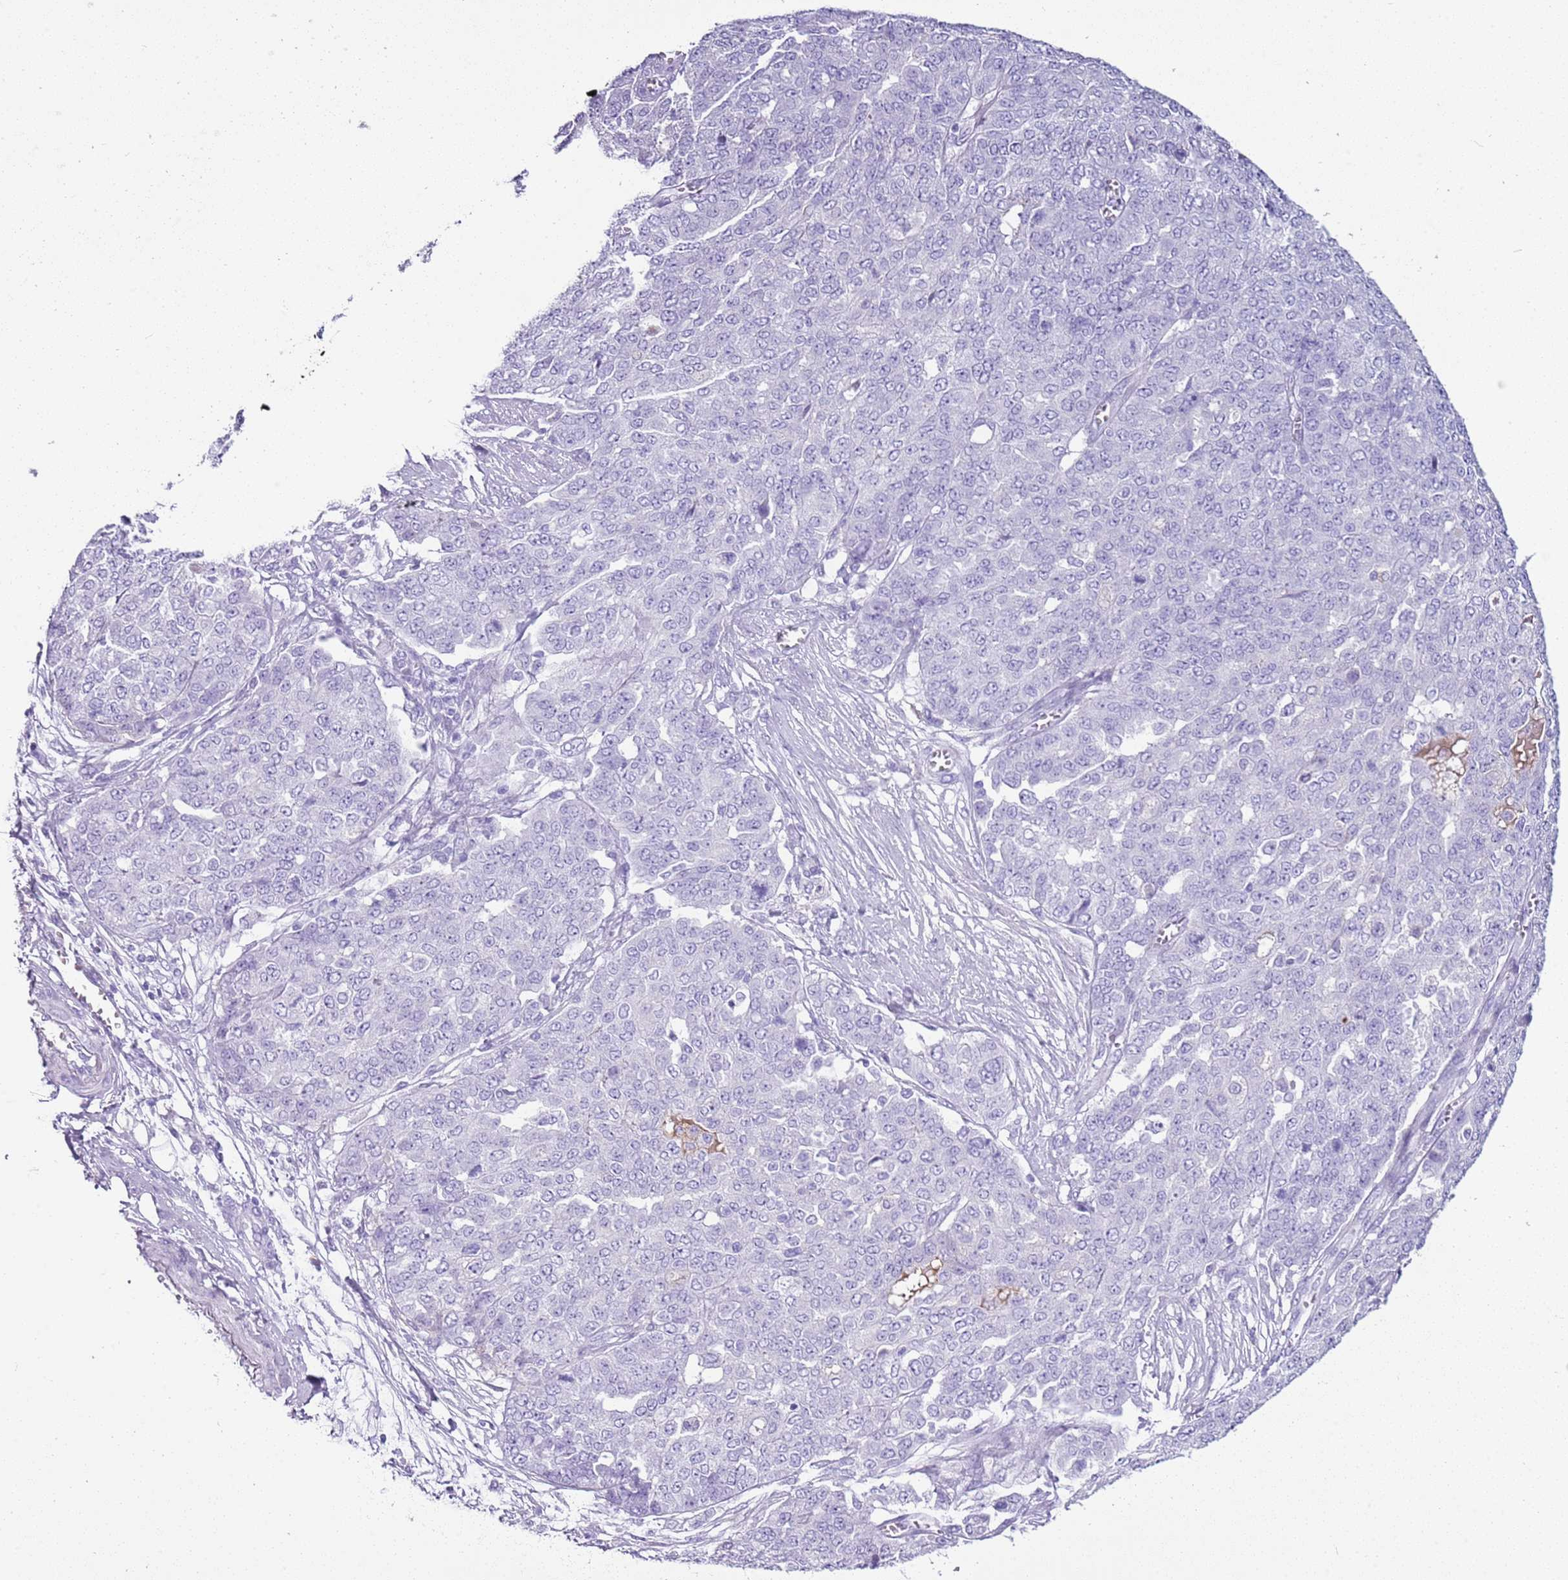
{"staining": {"intensity": "negative", "quantity": "none", "location": "none"}, "tissue": "ovarian cancer", "cell_type": "Tumor cells", "image_type": "cancer", "snomed": [{"axis": "morphology", "description": "Cystadenocarcinoma, serous, NOS"}, {"axis": "topography", "description": "Soft tissue"}, {"axis": "topography", "description": "Ovary"}], "caption": "There is no significant positivity in tumor cells of serous cystadenocarcinoma (ovarian).", "gene": "IGKV3D-11", "patient": {"sex": "female", "age": 57}}